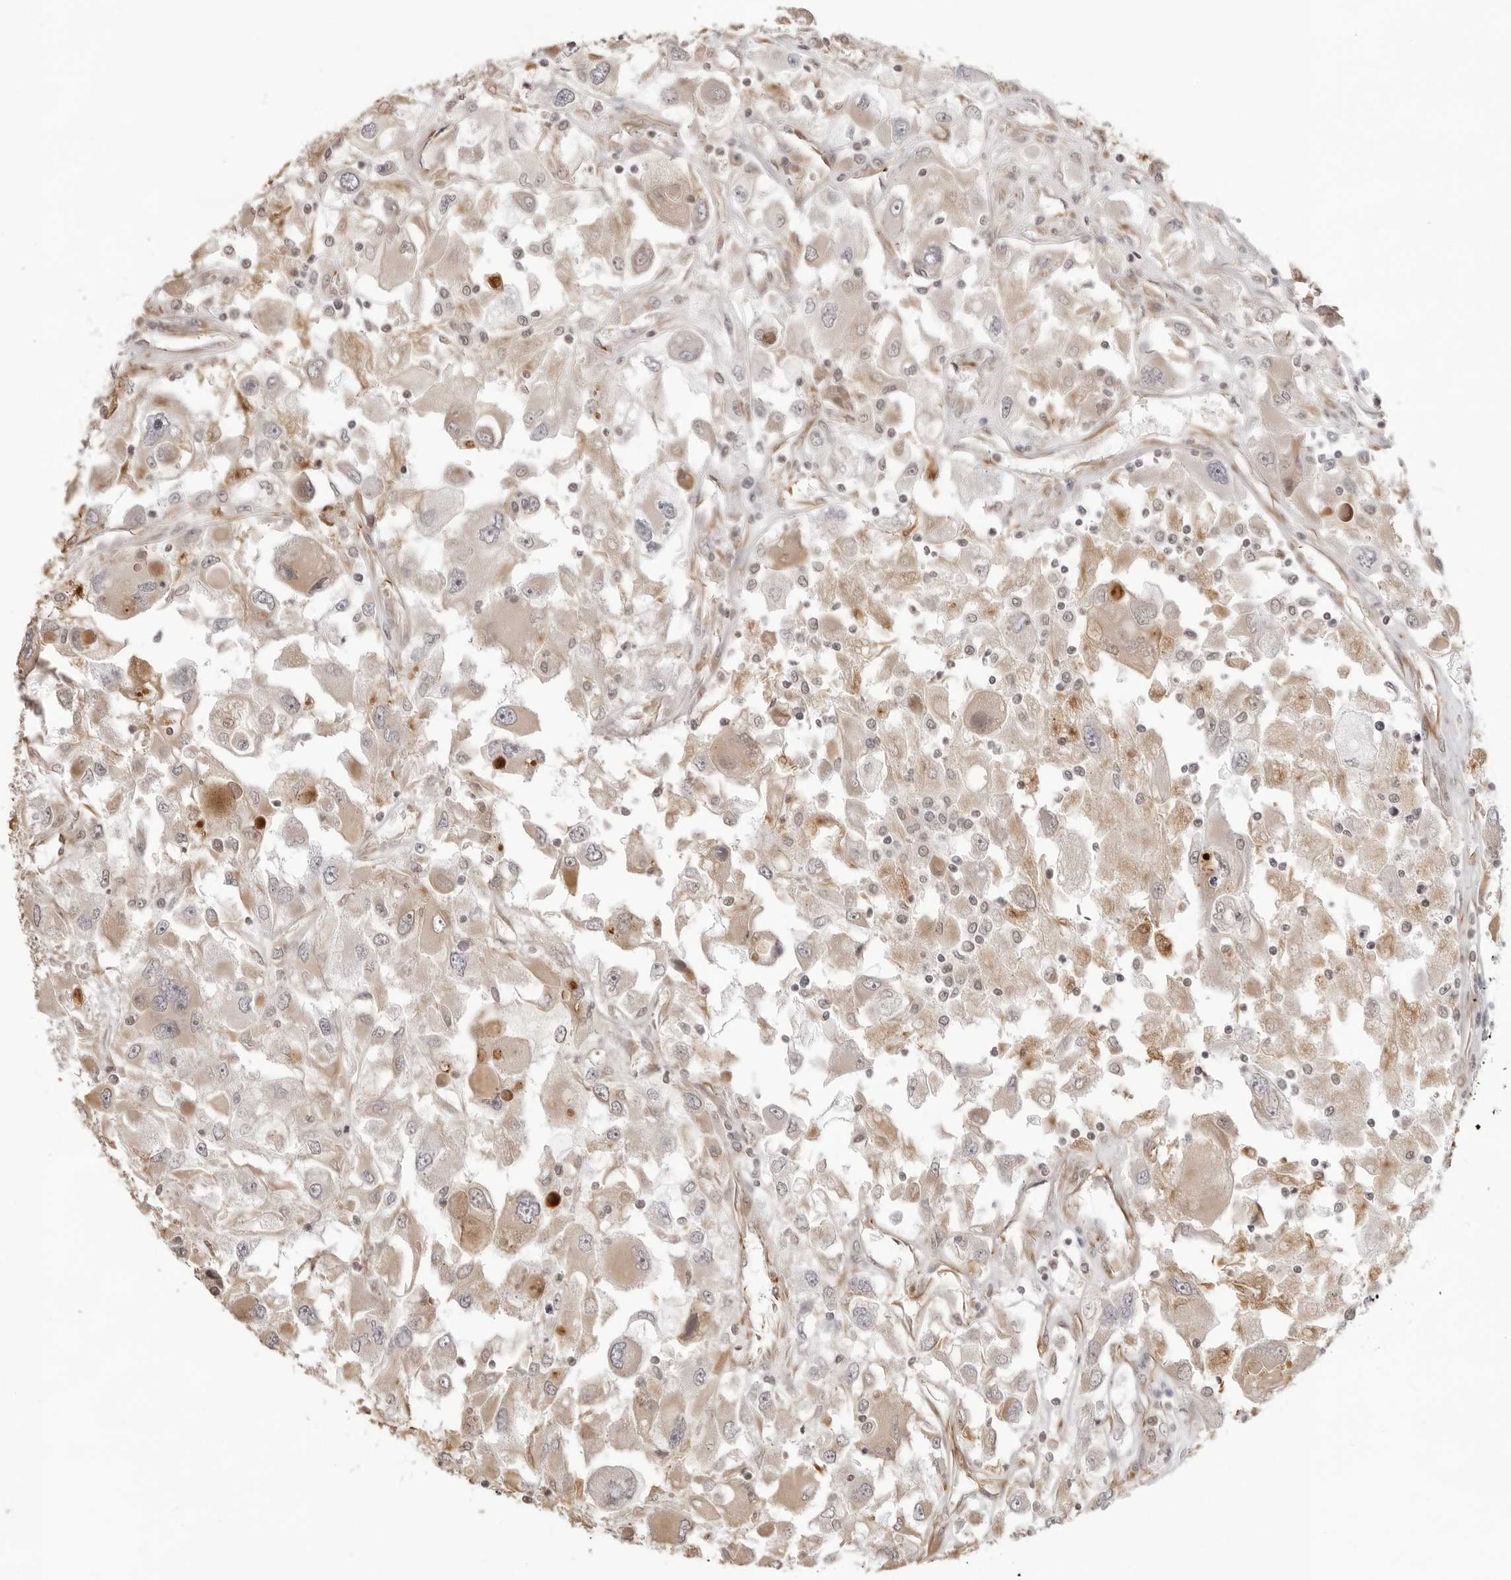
{"staining": {"intensity": "weak", "quantity": "25%-75%", "location": "cytoplasmic/membranous"}, "tissue": "renal cancer", "cell_type": "Tumor cells", "image_type": "cancer", "snomed": [{"axis": "morphology", "description": "Adenocarcinoma, NOS"}, {"axis": "topography", "description": "Kidney"}], "caption": "DAB (3,3'-diaminobenzidine) immunohistochemical staining of human renal adenocarcinoma exhibits weak cytoplasmic/membranous protein positivity in about 25%-75% of tumor cells.", "gene": "DYNLT5", "patient": {"sex": "female", "age": 52}}